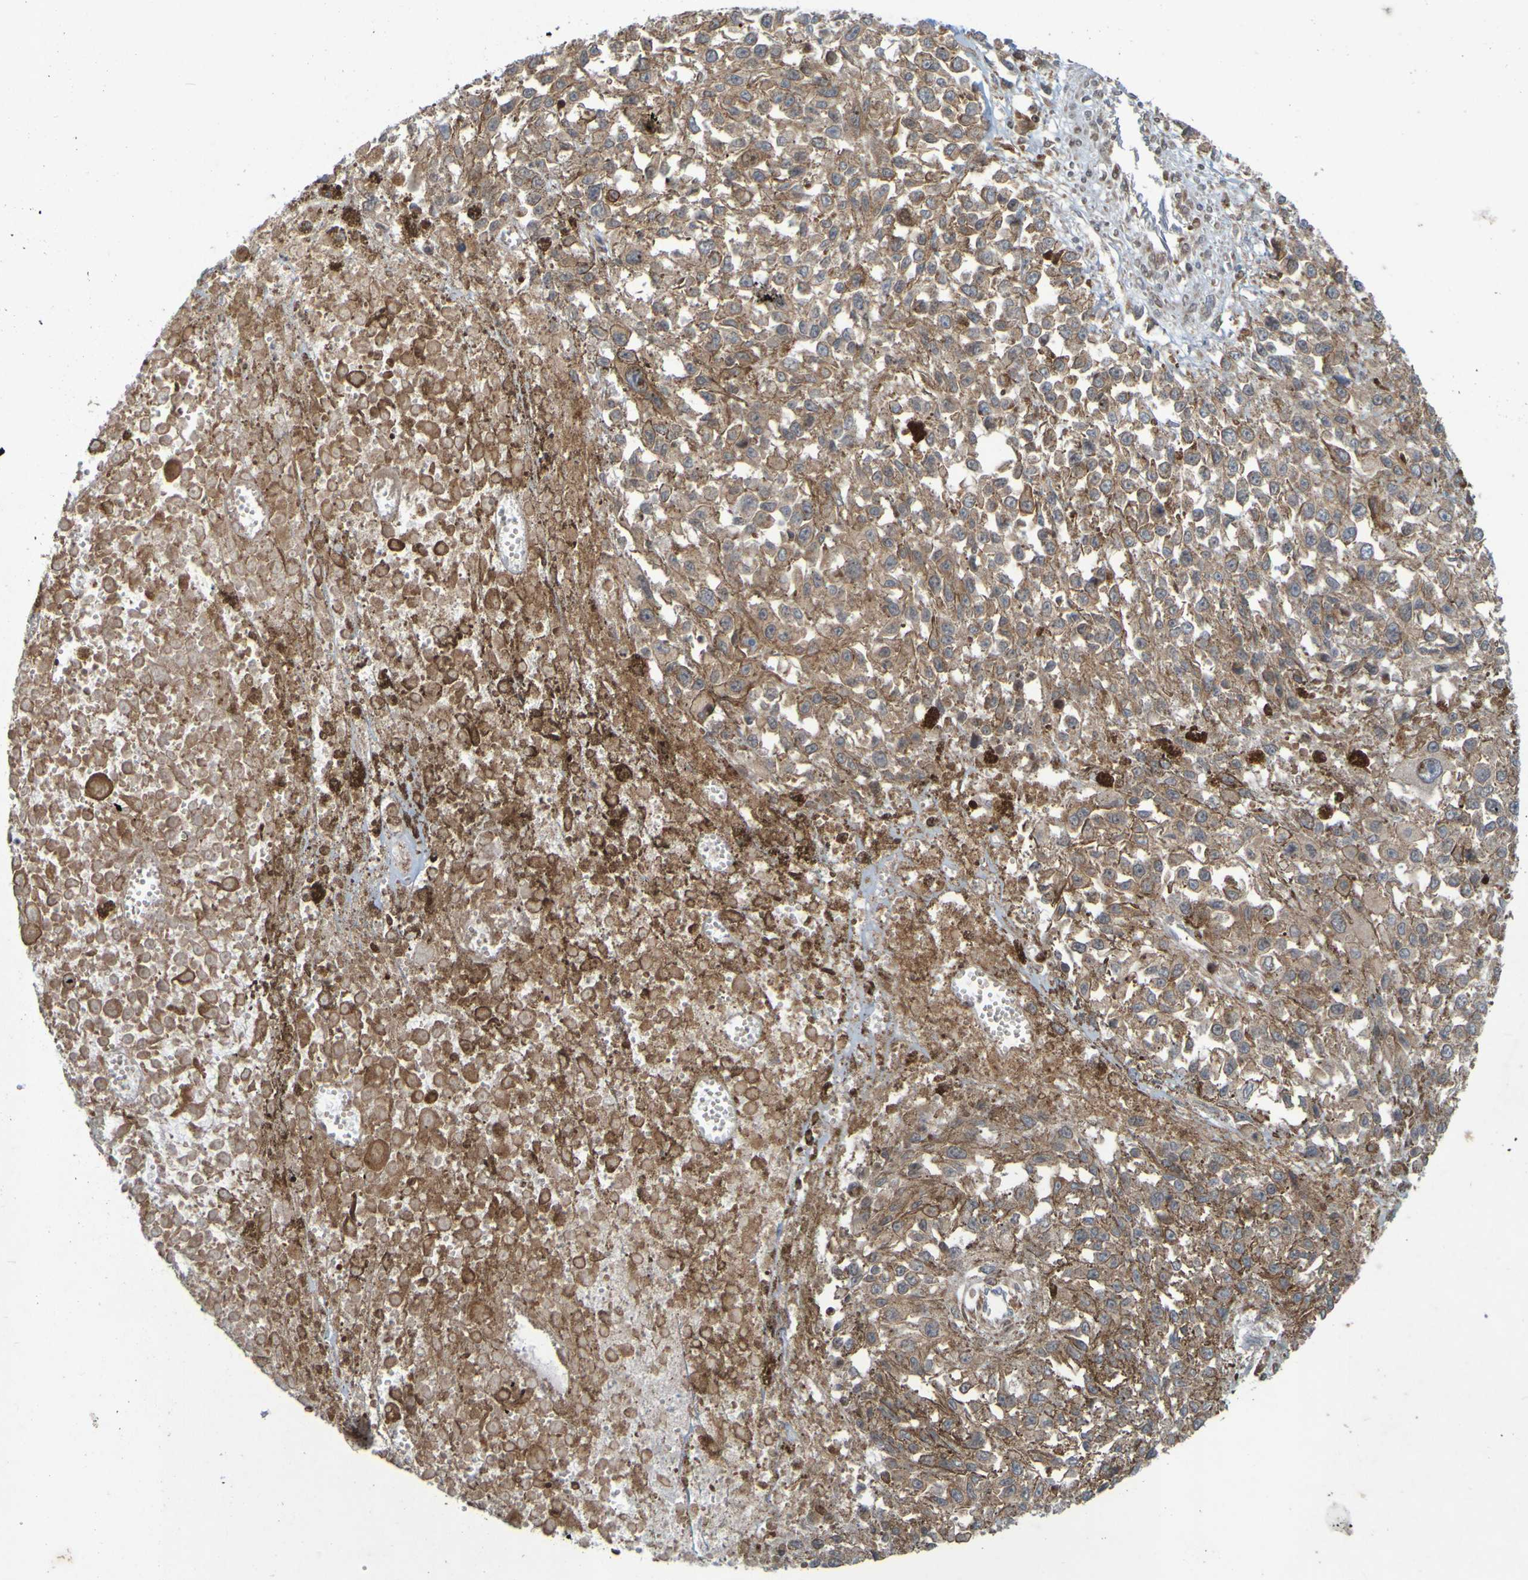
{"staining": {"intensity": "moderate", "quantity": ">75%", "location": "cytoplasmic/membranous"}, "tissue": "melanoma", "cell_type": "Tumor cells", "image_type": "cancer", "snomed": [{"axis": "morphology", "description": "Malignant melanoma, Metastatic site"}, {"axis": "topography", "description": "Lymph node"}], "caption": "IHC histopathology image of neoplastic tissue: human malignant melanoma (metastatic site) stained using IHC reveals medium levels of moderate protein expression localized specifically in the cytoplasmic/membranous of tumor cells, appearing as a cytoplasmic/membranous brown color.", "gene": "GUCY1A1", "patient": {"sex": "male", "age": 59}}